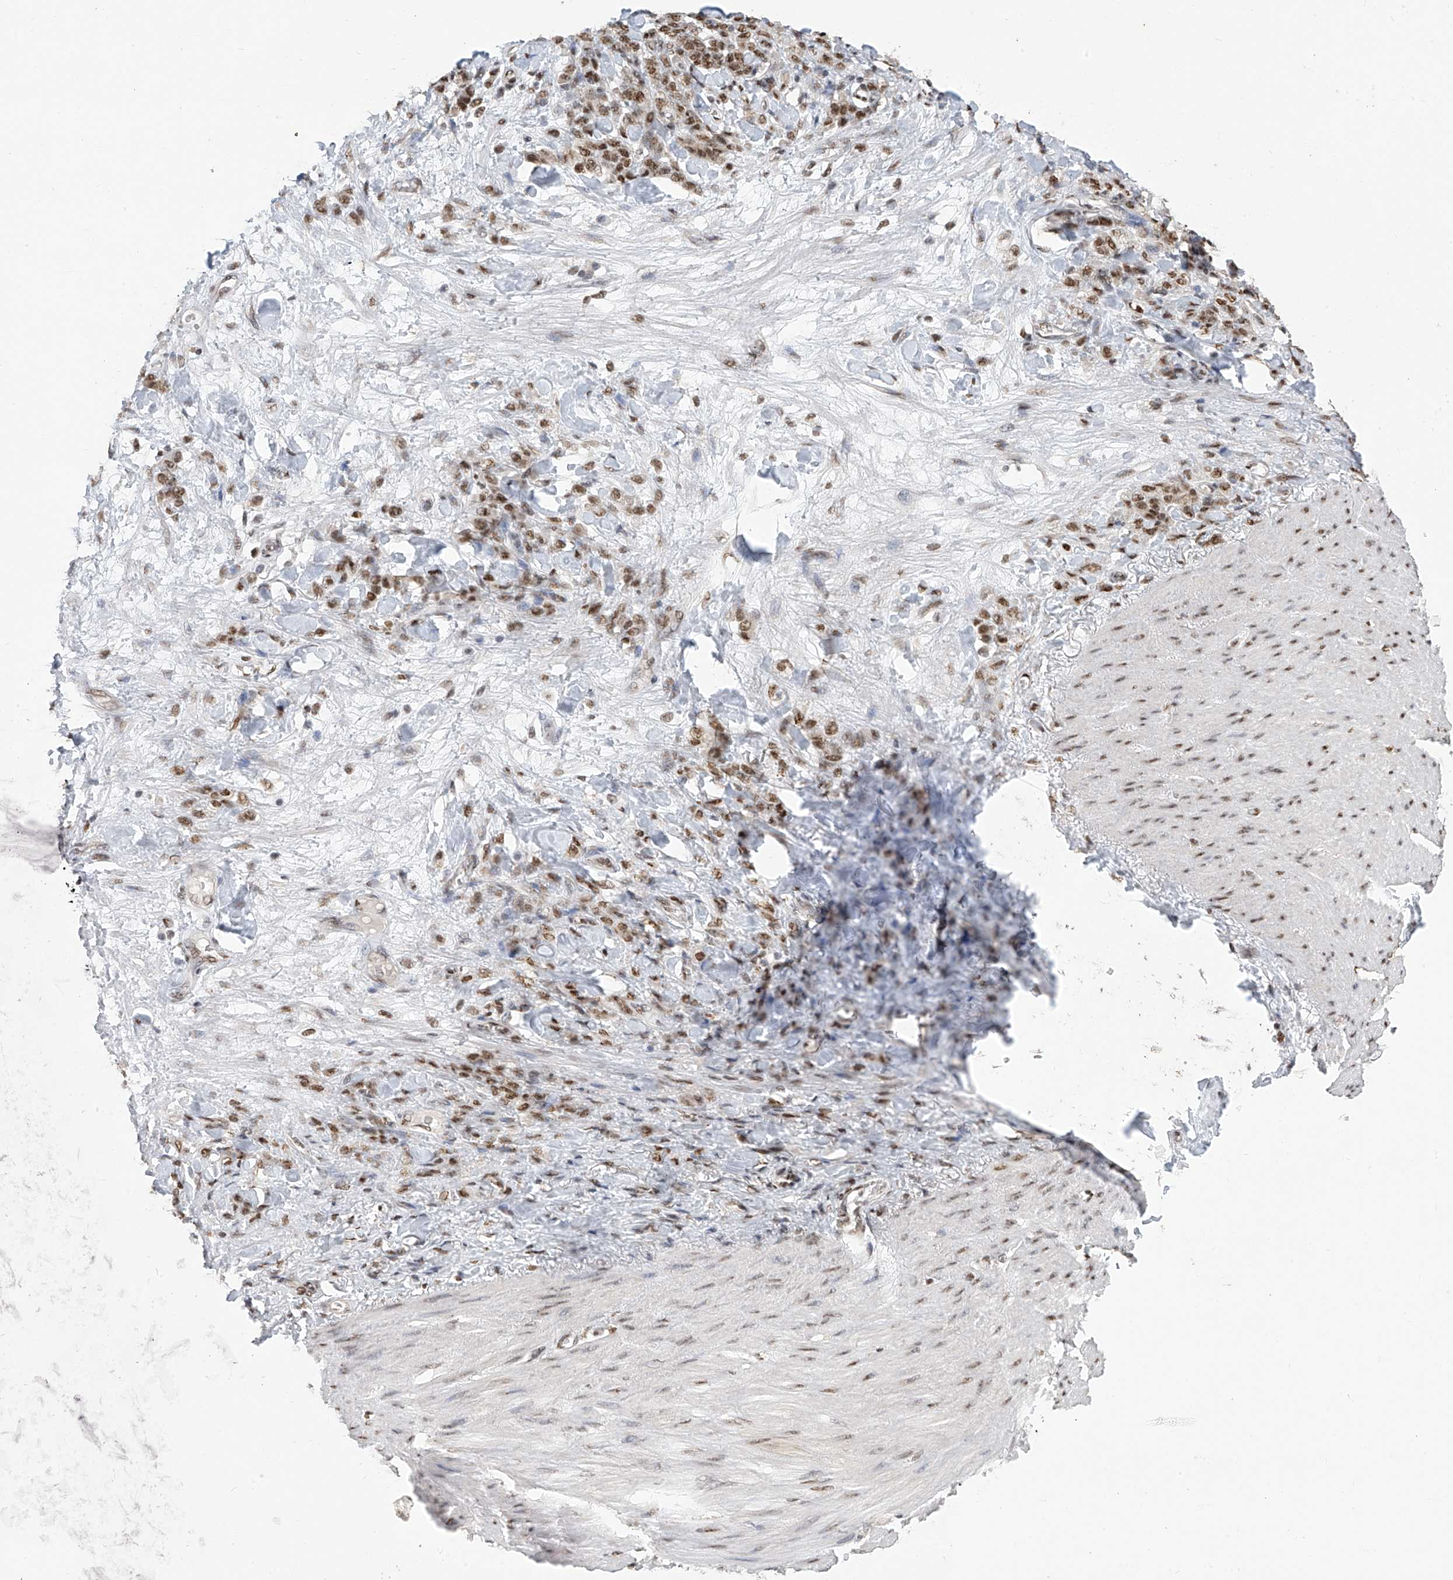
{"staining": {"intensity": "moderate", "quantity": ">75%", "location": "nuclear"}, "tissue": "stomach cancer", "cell_type": "Tumor cells", "image_type": "cancer", "snomed": [{"axis": "morphology", "description": "Normal tissue, NOS"}, {"axis": "morphology", "description": "Adenocarcinoma, NOS"}, {"axis": "topography", "description": "Stomach"}], "caption": "Brown immunohistochemical staining in human adenocarcinoma (stomach) demonstrates moderate nuclear staining in about >75% of tumor cells. The staining was performed using DAB (3,3'-diaminobenzidine) to visualize the protein expression in brown, while the nuclei were stained in blue with hematoxylin (Magnification: 20x).", "gene": "APLF", "patient": {"sex": "male", "age": 82}}